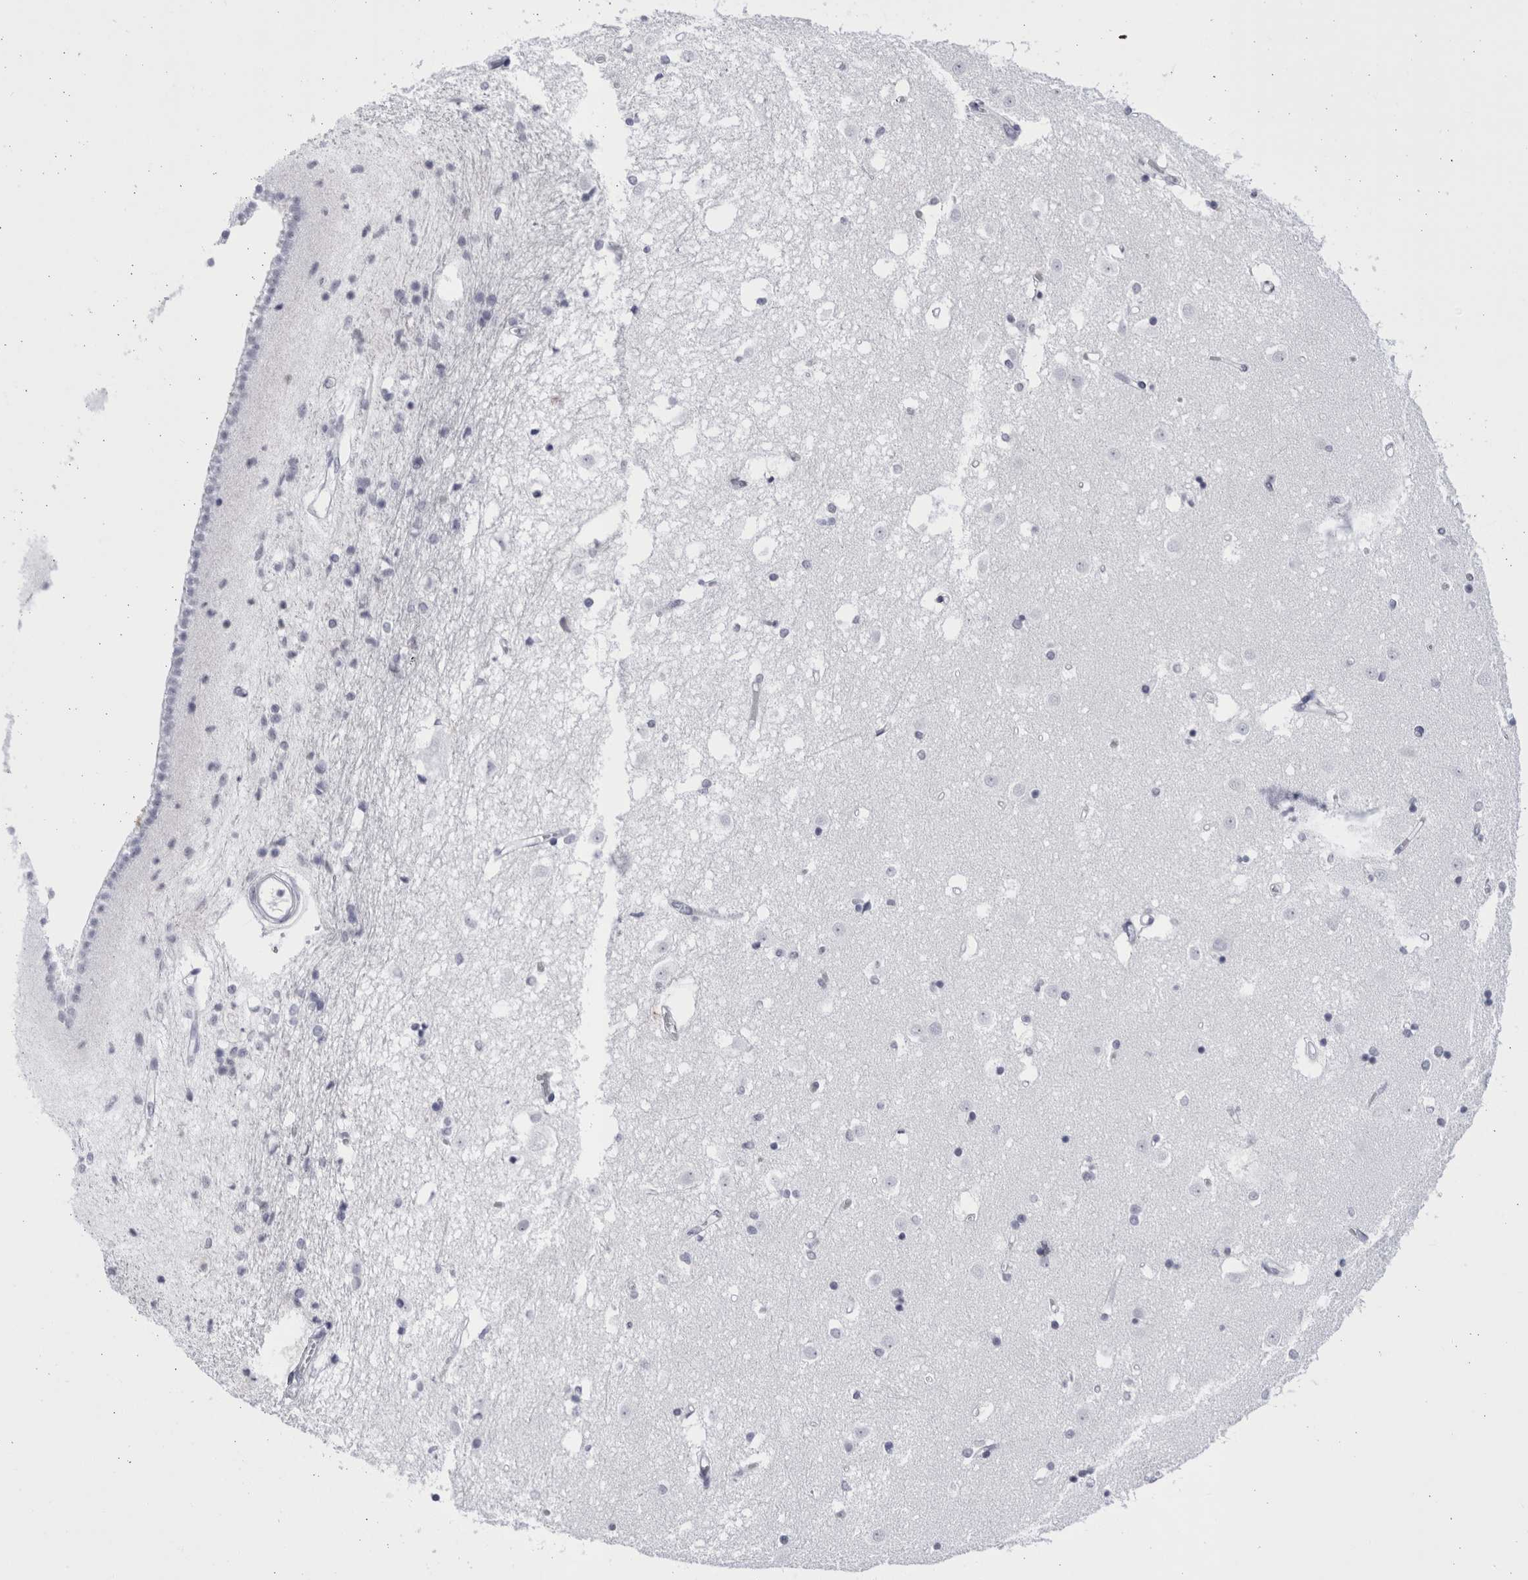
{"staining": {"intensity": "negative", "quantity": "none", "location": "none"}, "tissue": "caudate", "cell_type": "Glial cells", "image_type": "normal", "snomed": [{"axis": "morphology", "description": "Normal tissue, NOS"}, {"axis": "topography", "description": "Lateral ventricle wall"}], "caption": "Immunohistochemistry image of normal caudate: human caudate stained with DAB (3,3'-diaminobenzidine) displays no significant protein positivity in glial cells. (DAB IHC, high magnification).", "gene": "CCDC181", "patient": {"sex": "male", "age": 45}}